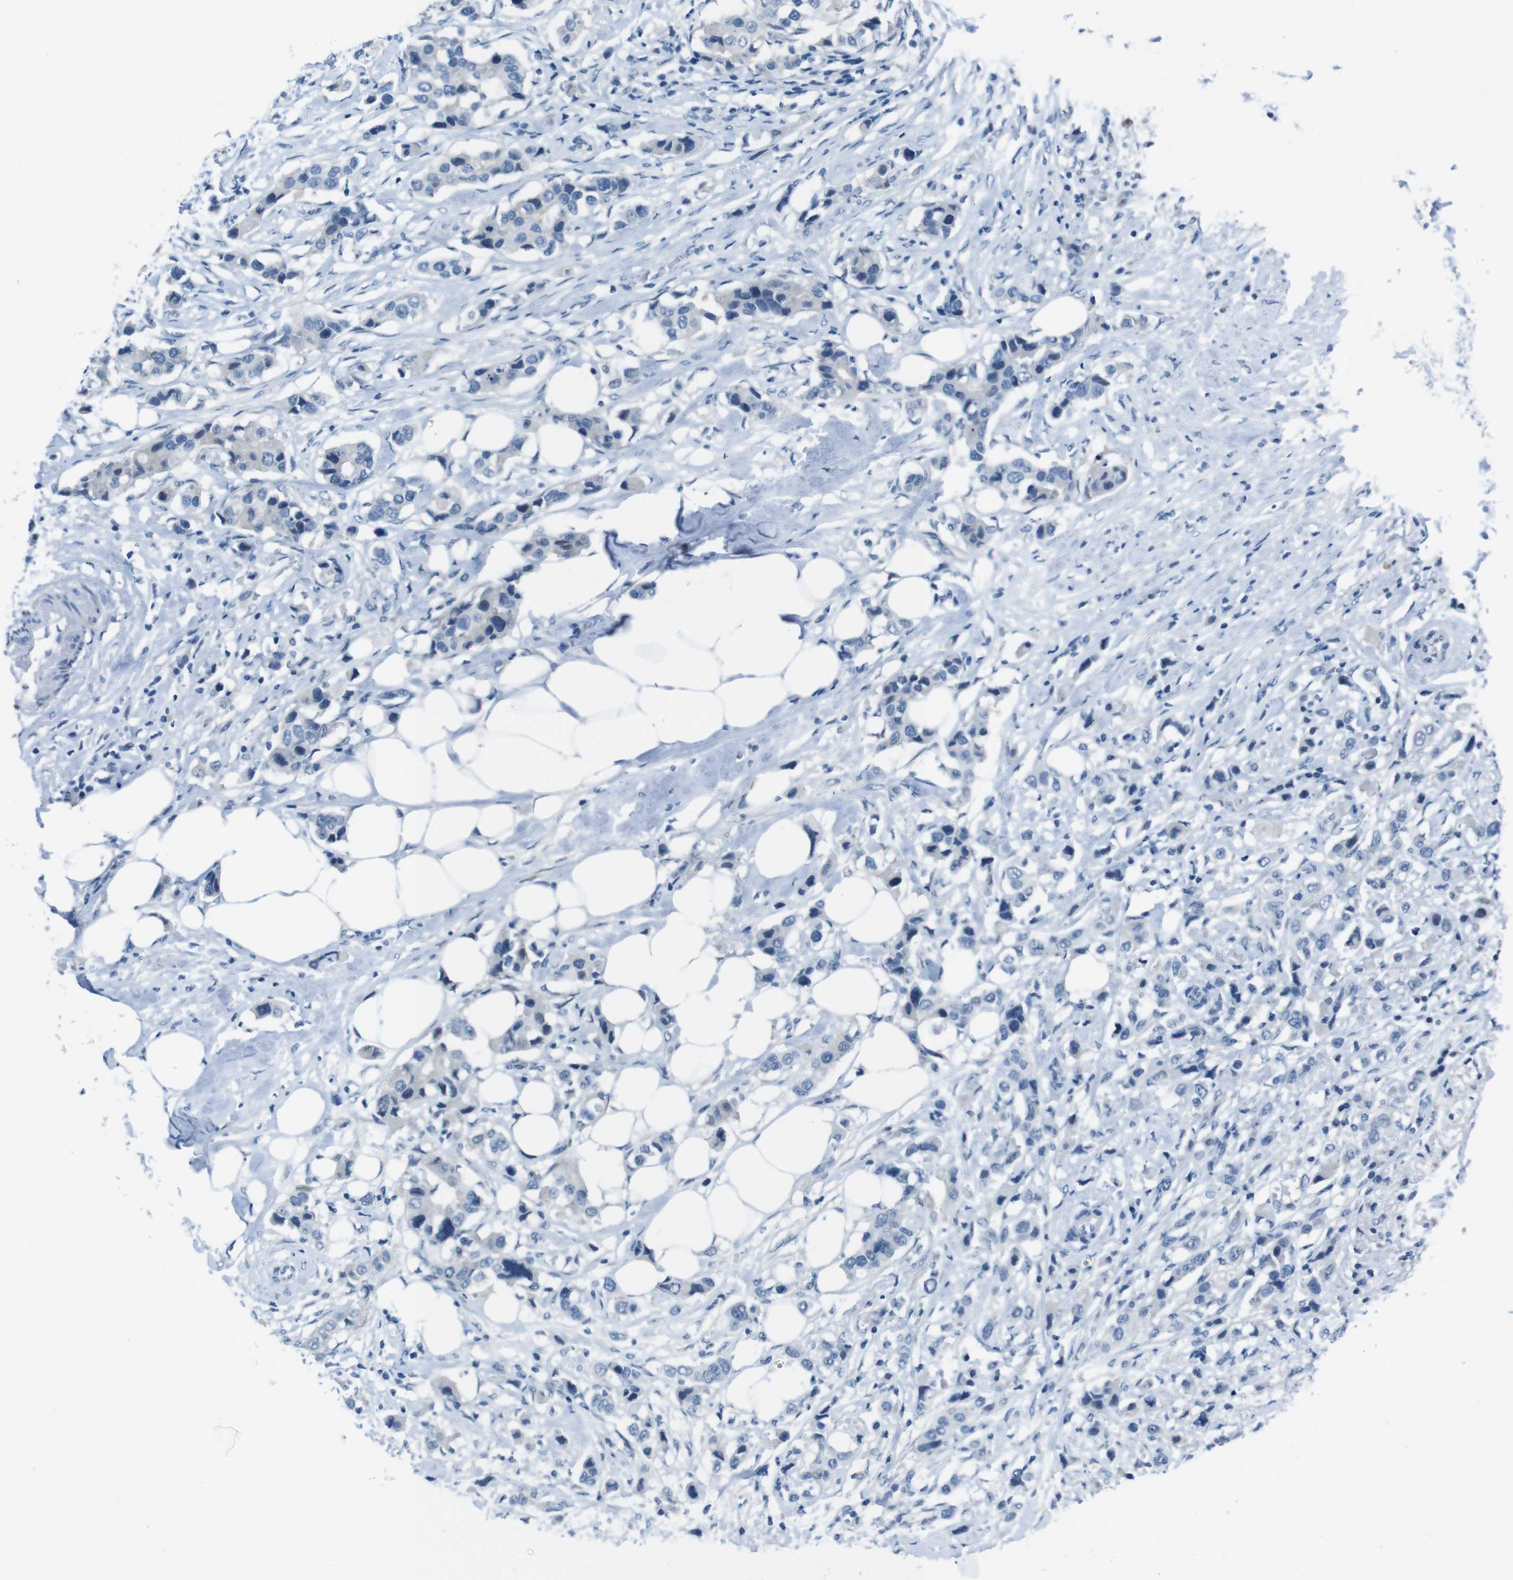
{"staining": {"intensity": "negative", "quantity": "none", "location": "none"}, "tissue": "breast cancer", "cell_type": "Tumor cells", "image_type": "cancer", "snomed": [{"axis": "morphology", "description": "Normal tissue, NOS"}, {"axis": "morphology", "description": "Duct carcinoma"}, {"axis": "topography", "description": "Breast"}], "caption": "The image exhibits no staining of tumor cells in breast cancer (invasive ductal carcinoma). The staining is performed using DAB (3,3'-diaminobenzidine) brown chromogen with nuclei counter-stained in using hematoxylin.", "gene": "CDHR2", "patient": {"sex": "female", "age": 50}}